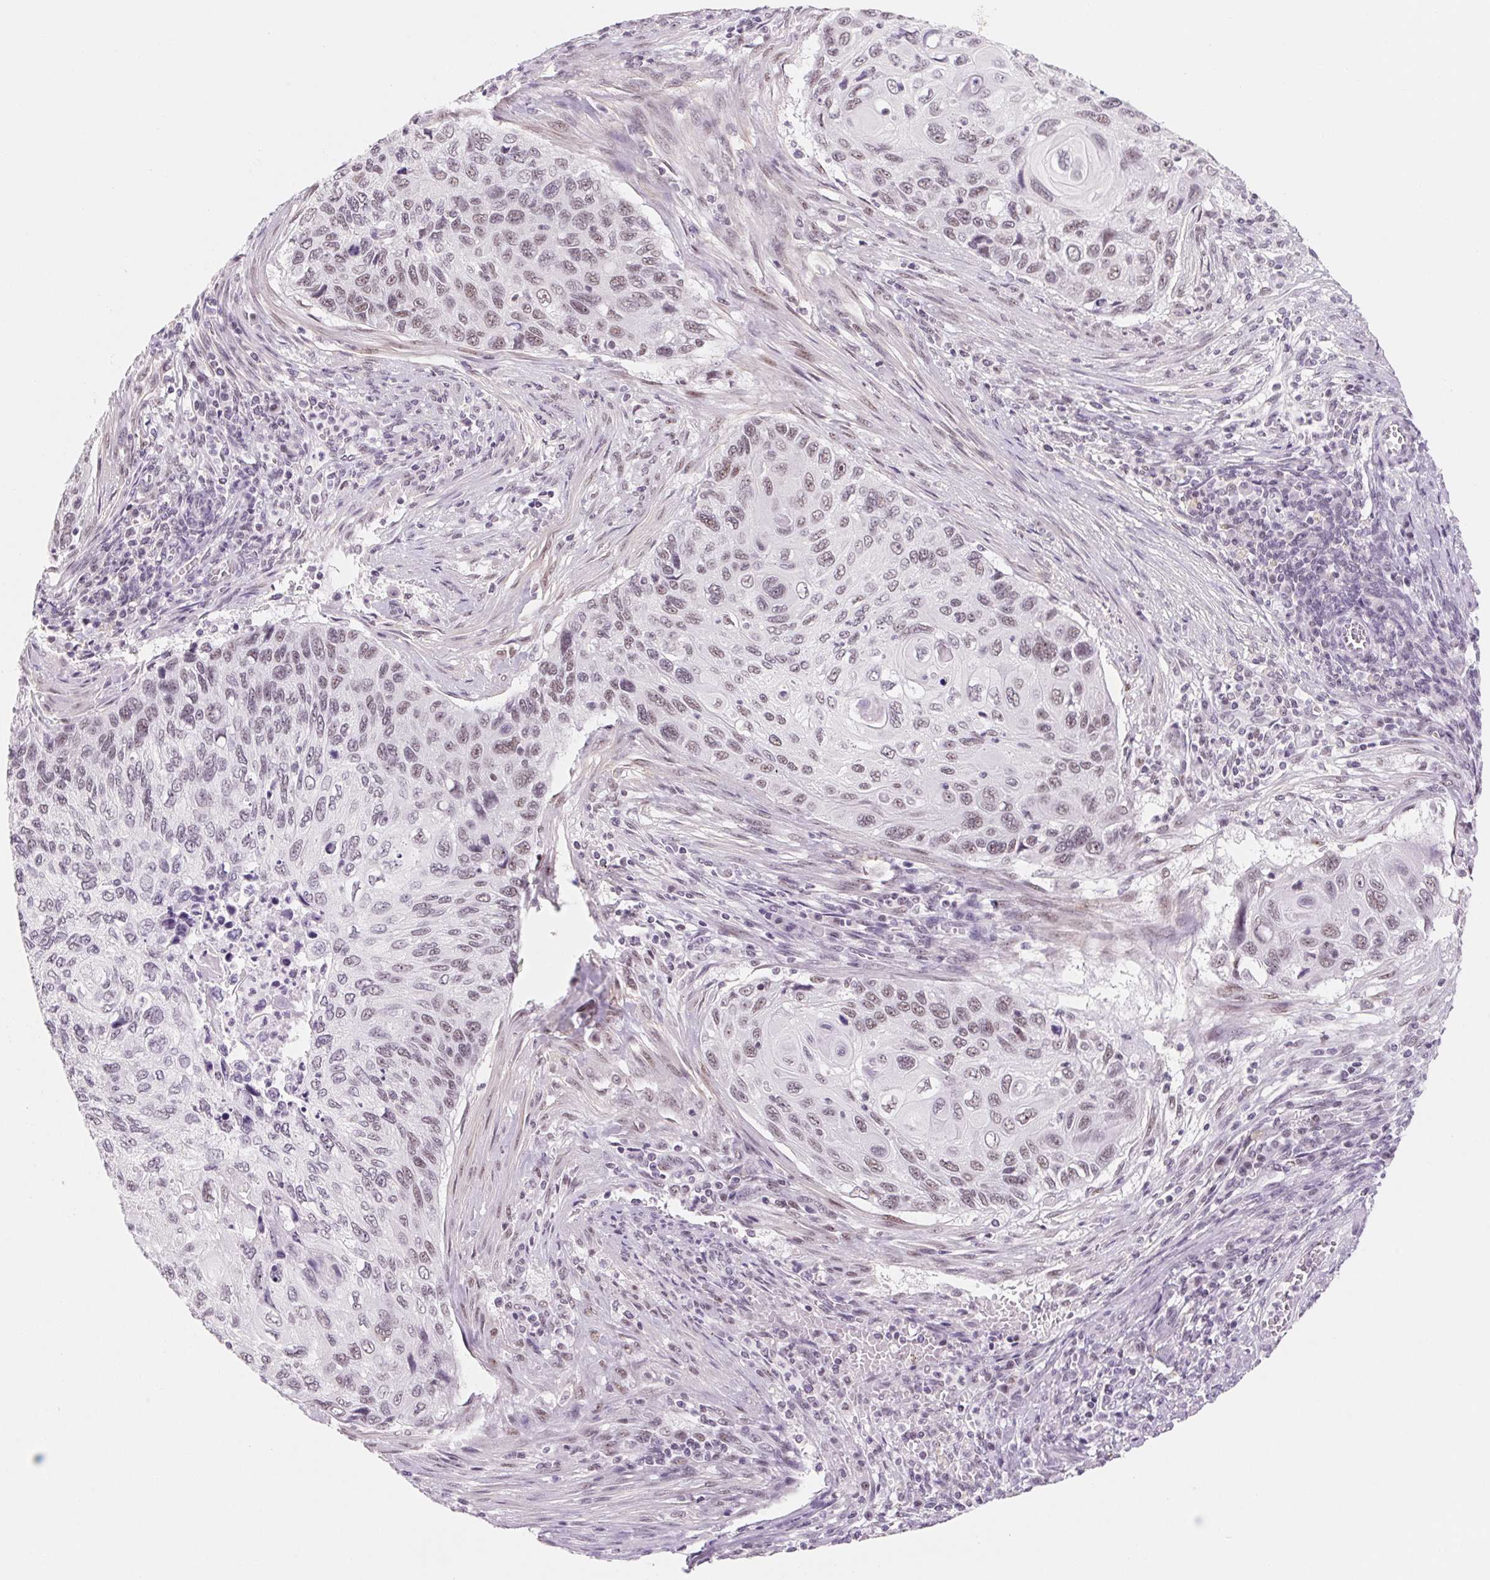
{"staining": {"intensity": "weak", "quantity": "25%-75%", "location": "nuclear"}, "tissue": "cervical cancer", "cell_type": "Tumor cells", "image_type": "cancer", "snomed": [{"axis": "morphology", "description": "Squamous cell carcinoma, NOS"}, {"axis": "topography", "description": "Cervix"}], "caption": "Approximately 25%-75% of tumor cells in human cervical cancer show weak nuclear protein expression as visualized by brown immunohistochemical staining.", "gene": "ZIC4", "patient": {"sex": "female", "age": 70}}